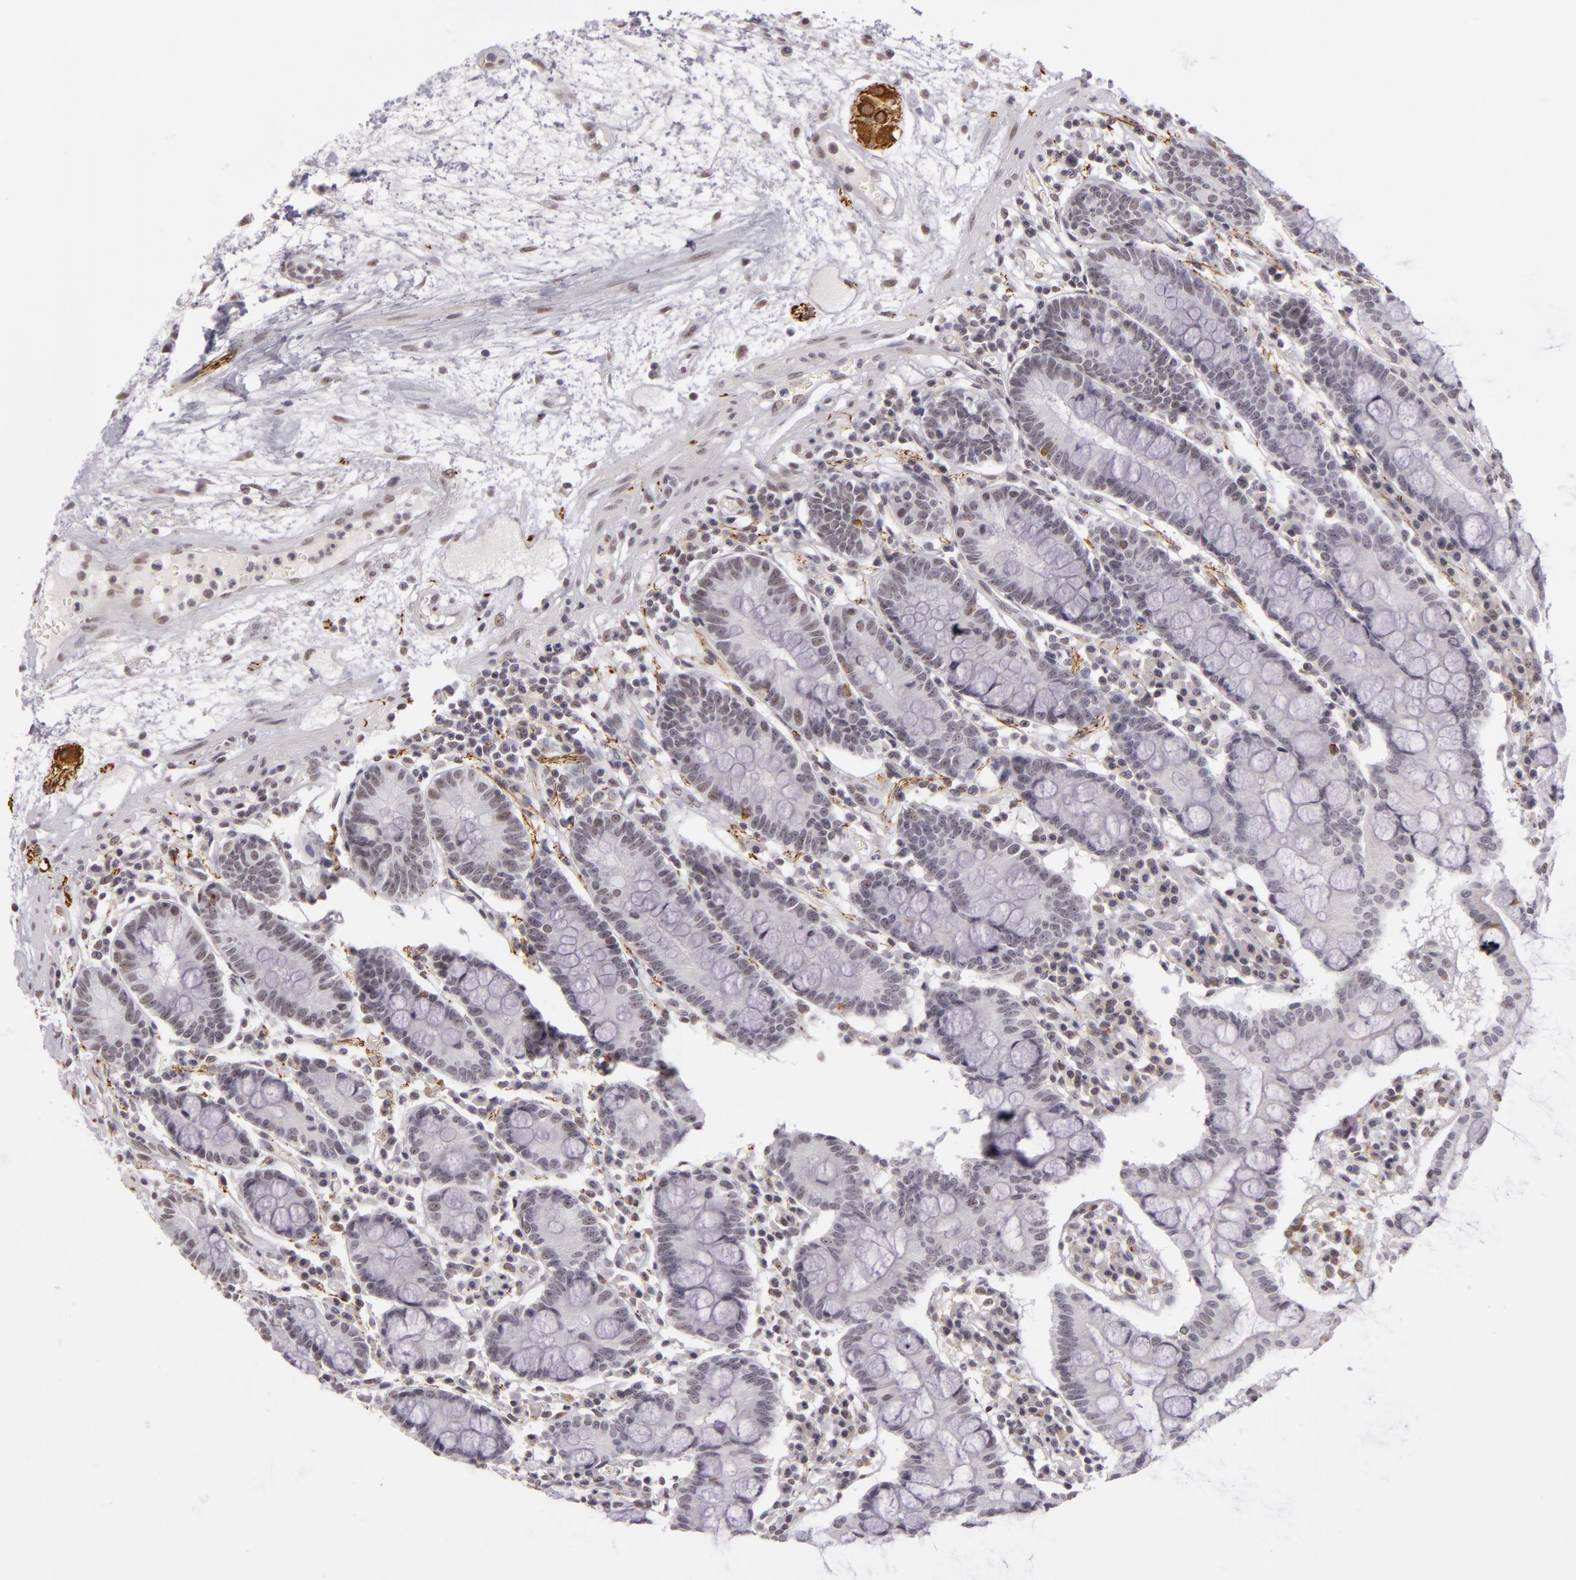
{"staining": {"intensity": "weak", "quantity": "<25%", "location": "nuclear"}, "tissue": "small intestine", "cell_type": "Glandular cells", "image_type": "normal", "snomed": [{"axis": "morphology", "description": "Normal tissue, NOS"}, {"axis": "topography", "description": "Small intestine"}], "caption": "High magnification brightfield microscopy of normal small intestine stained with DAB (3,3'-diaminobenzidine) (brown) and counterstained with hematoxylin (blue): glandular cells show no significant positivity. (IHC, brightfield microscopy, high magnification).", "gene": "RRP7A", "patient": {"sex": "female", "age": 51}}